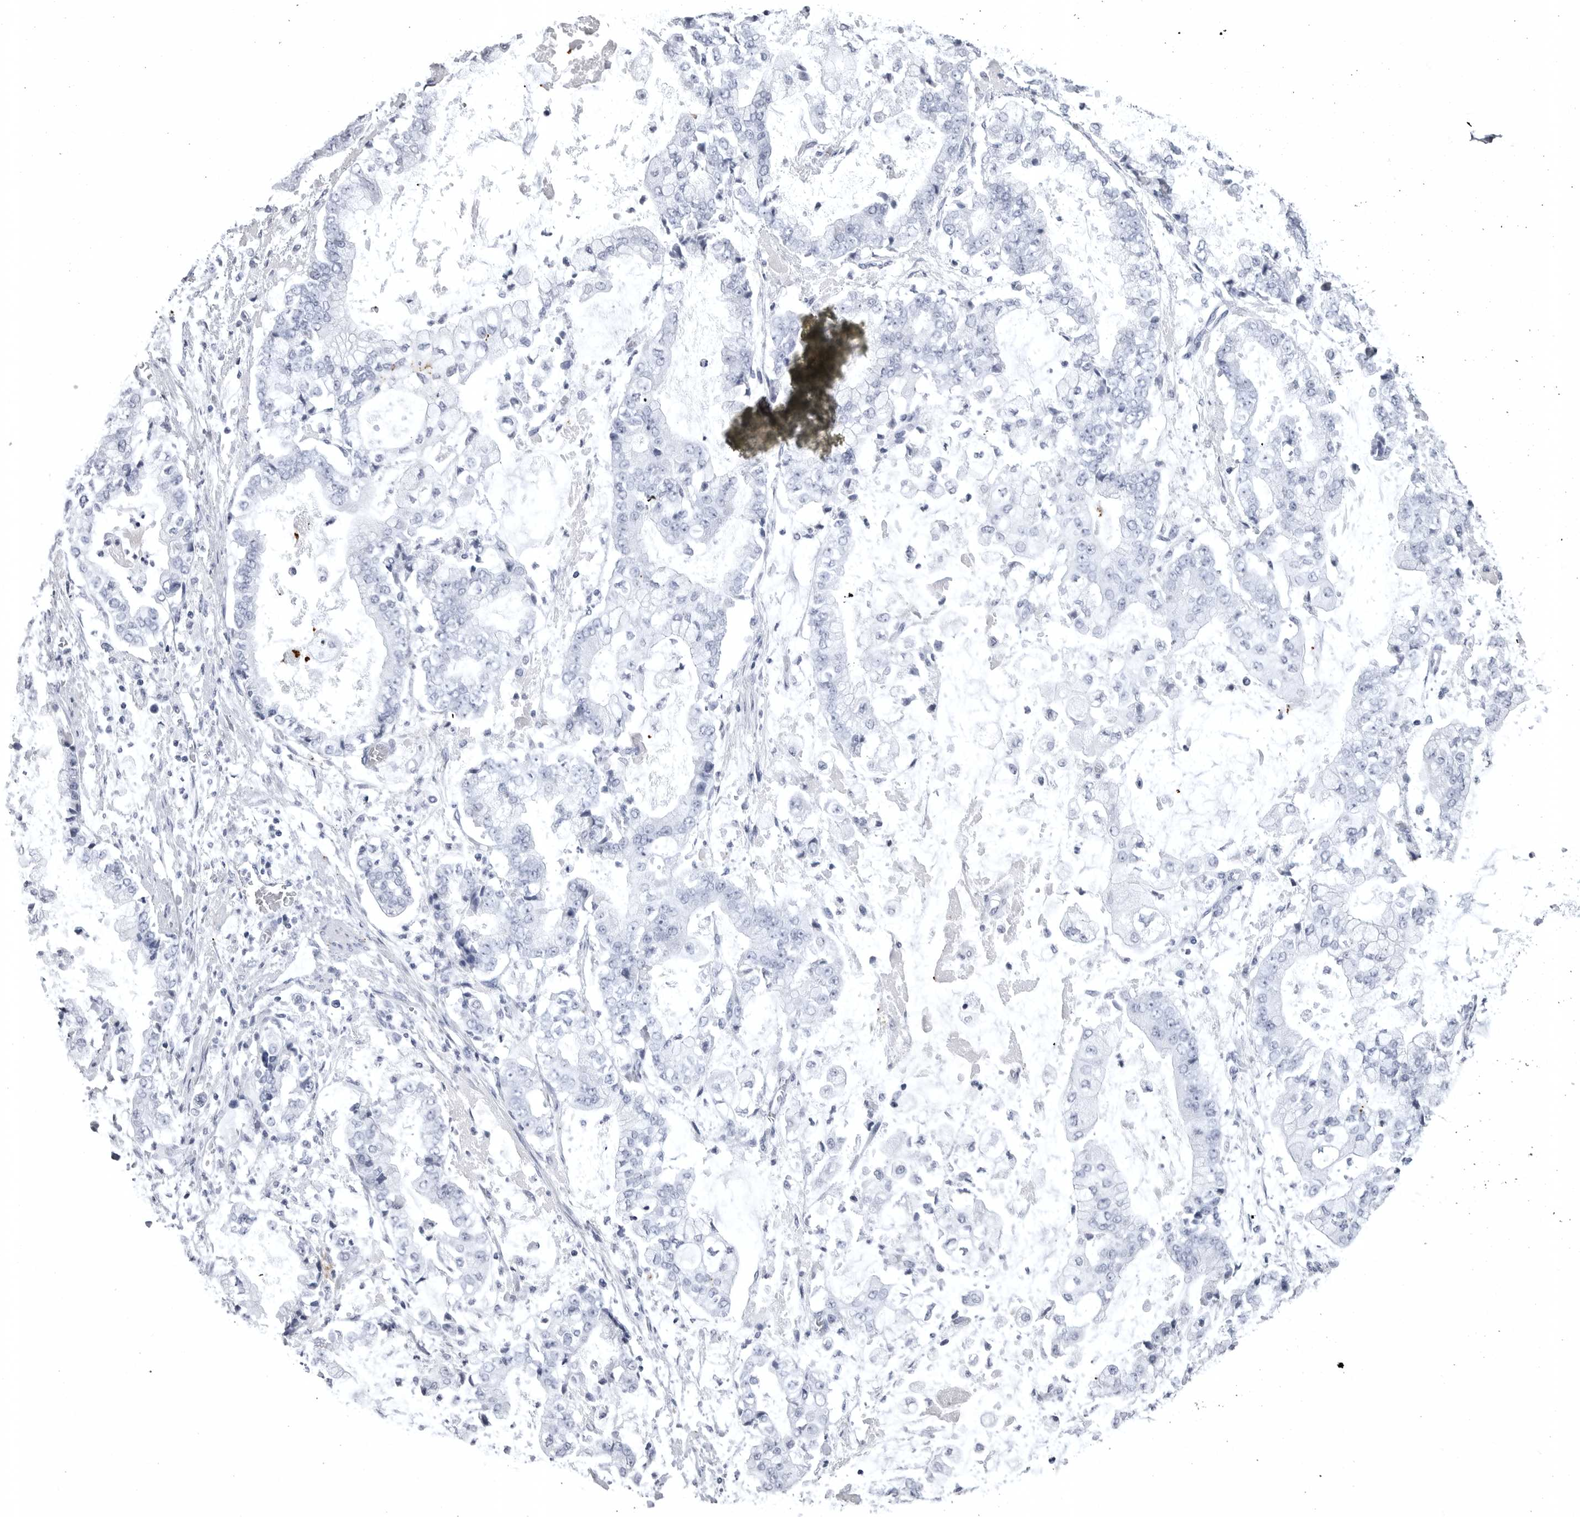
{"staining": {"intensity": "negative", "quantity": "none", "location": "none"}, "tissue": "stomach cancer", "cell_type": "Tumor cells", "image_type": "cancer", "snomed": [{"axis": "morphology", "description": "Adenocarcinoma, NOS"}, {"axis": "topography", "description": "Stomach"}], "caption": "Adenocarcinoma (stomach) was stained to show a protein in brown. There is no significant positivity in tumor cells.", "gene": "COL26A1", "patient": {"sex": "male", "age": 76}}